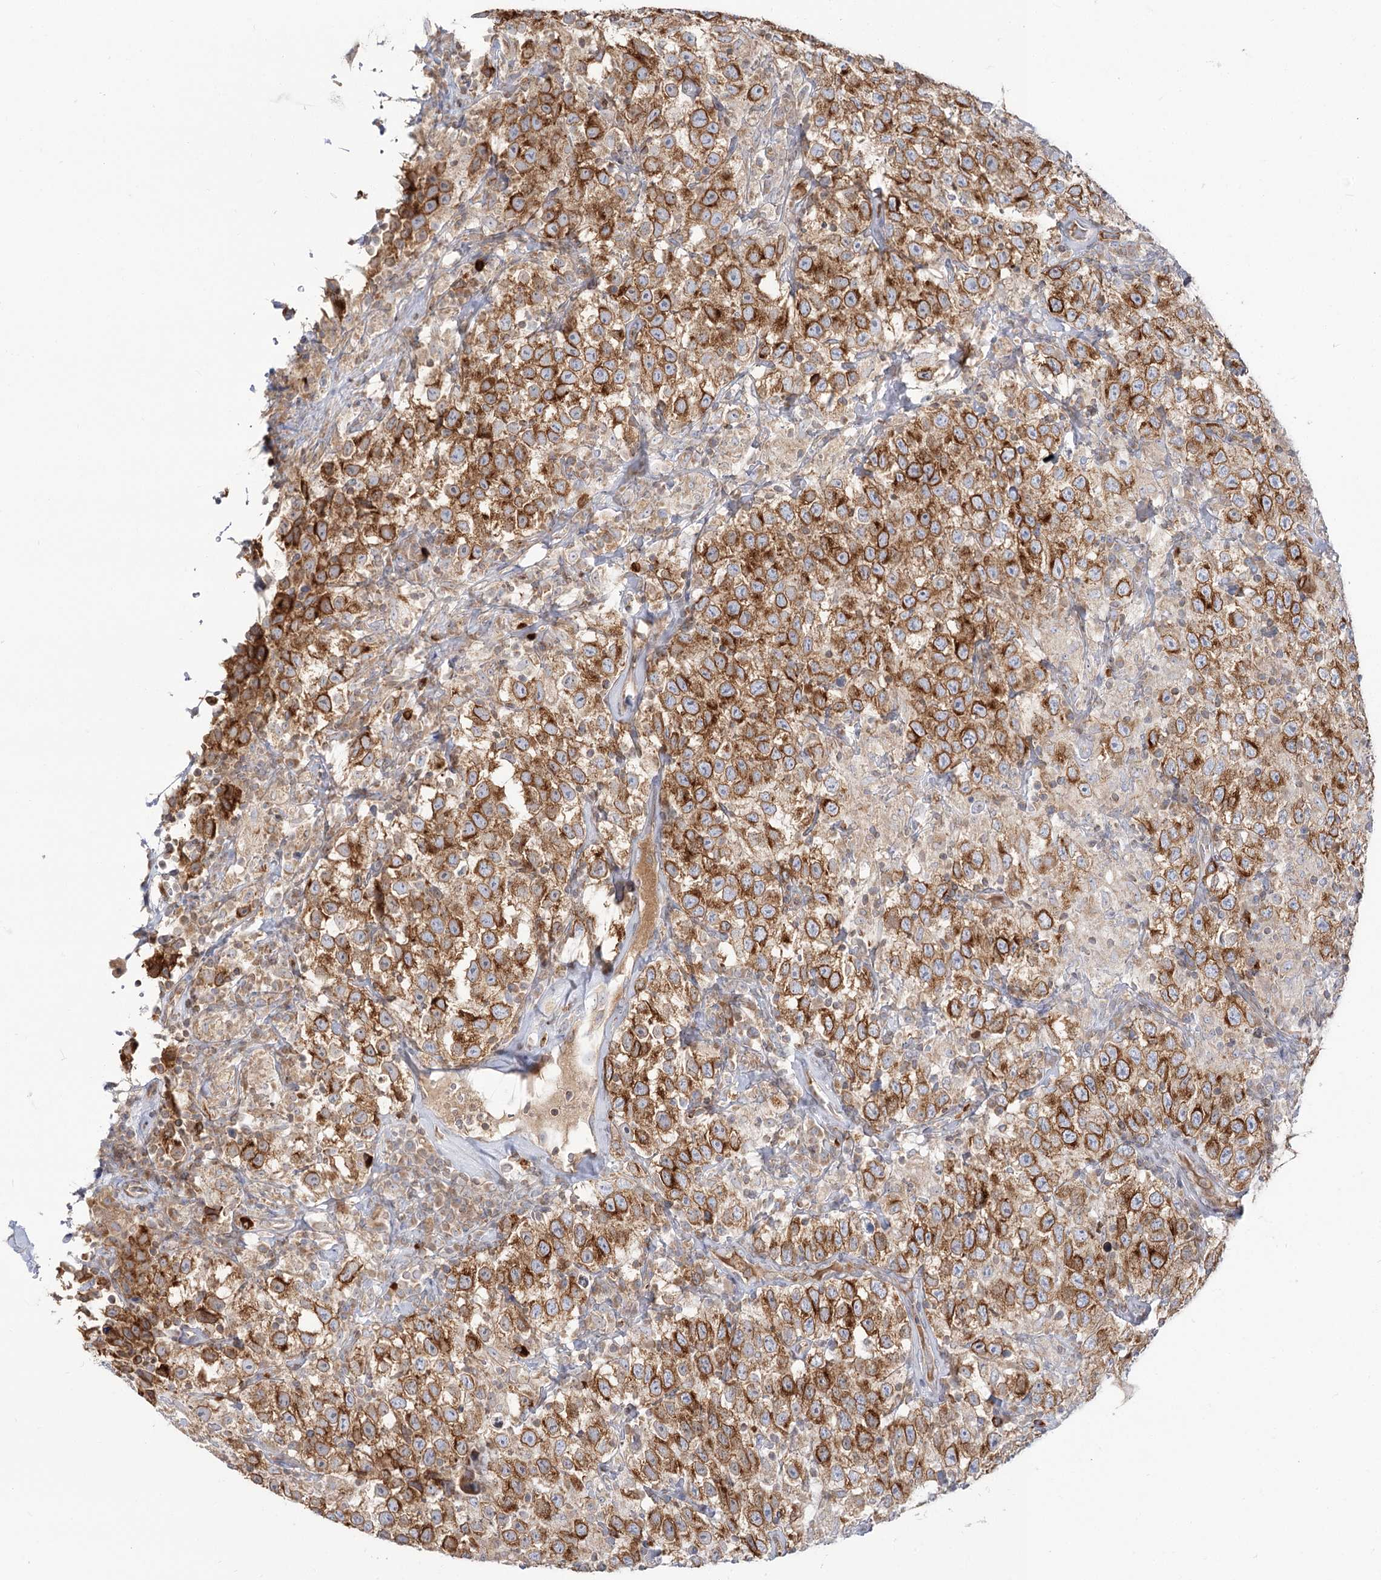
{"staining": {"intensity": "strong", "quantity": ">75%", "location": "cytoplasmic/membranous"}, "tissue": "testis cancer", "cell_type": "Tumor cells", "image_type": "cancer", "snomed": [{"axis": "morphology", "description": "Seminoma, NOS"}, {"axis": "topography", "description": "Testis"}], "caption": "Immunohistochemistry image of neoplastic tissue: human seminoma (testis) stained using immunohistochemistry (IHC) displays high levels of strong protein expression localized specifically in the cytoplasmic/membranous of tumor cells, appearing as a cytoplasmic/membranous brown color.", "gene": "MTMR3", "patient": {"sex": "male", "age": 41}}